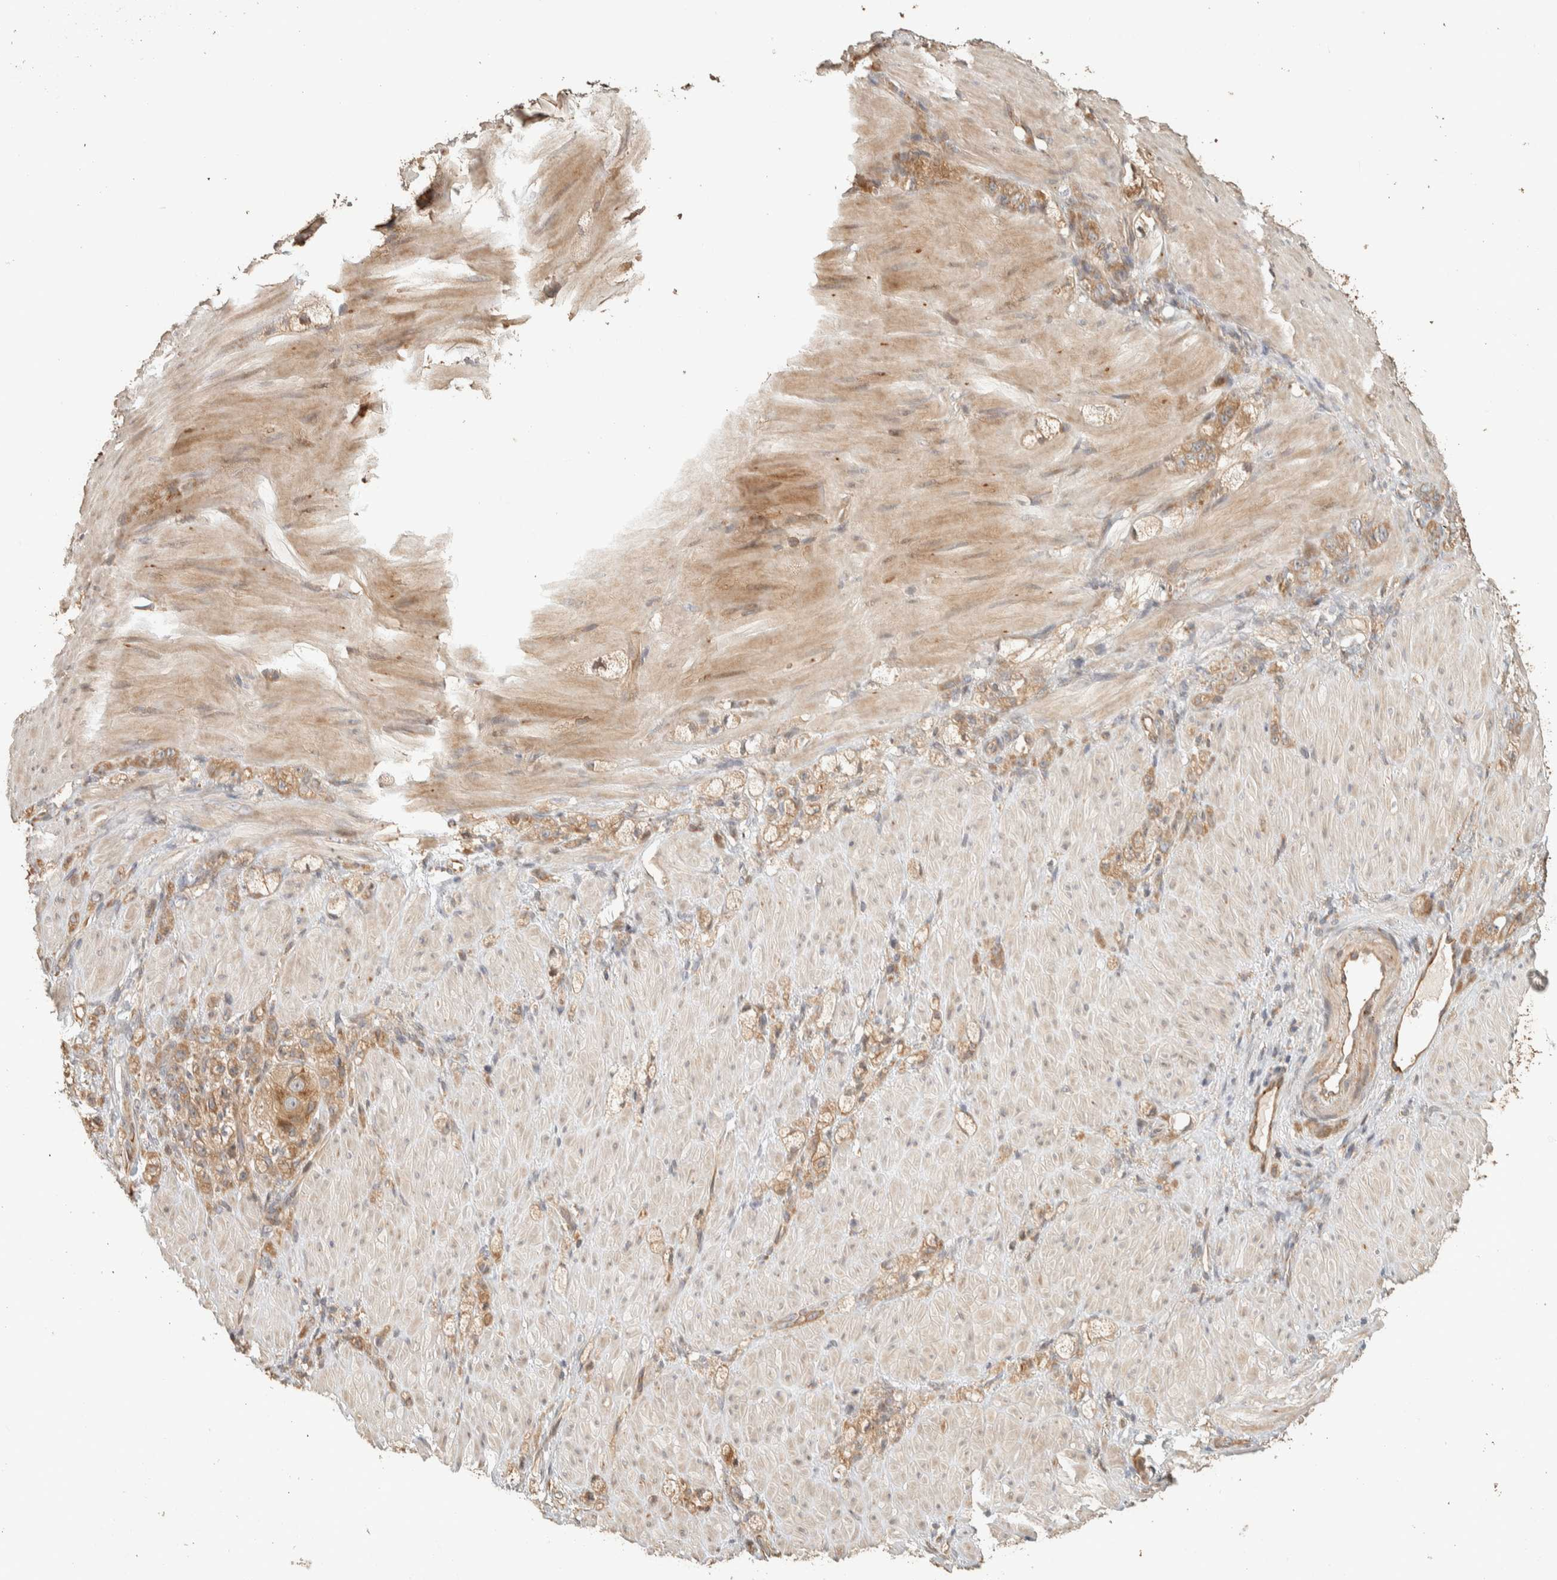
{"staining": {"intensity": "weak", "quantity": ">75%", "location": "cytoplasmic/membranous"}, "tissue": "stomach cancer", "cell_type": "Tumor cells", "image_type": "cancer", "snomed": [{"axis": "morphology", "description": "Normal tissue, NOS"}, {"axis": "morphology", "description": "Adenocarcinoma, NOS"}, {"axis": "topography", "description": "Stomach"}], "caption": "IHC micrograph of human stomach cancer stained for a protein (brown), which demonstrates low levels of weak cytoplasmic/membranous expression in approximately >75% of tumor cells.", "gene": "EXOC7", "patient": {"sex": "male", "age": 82}}